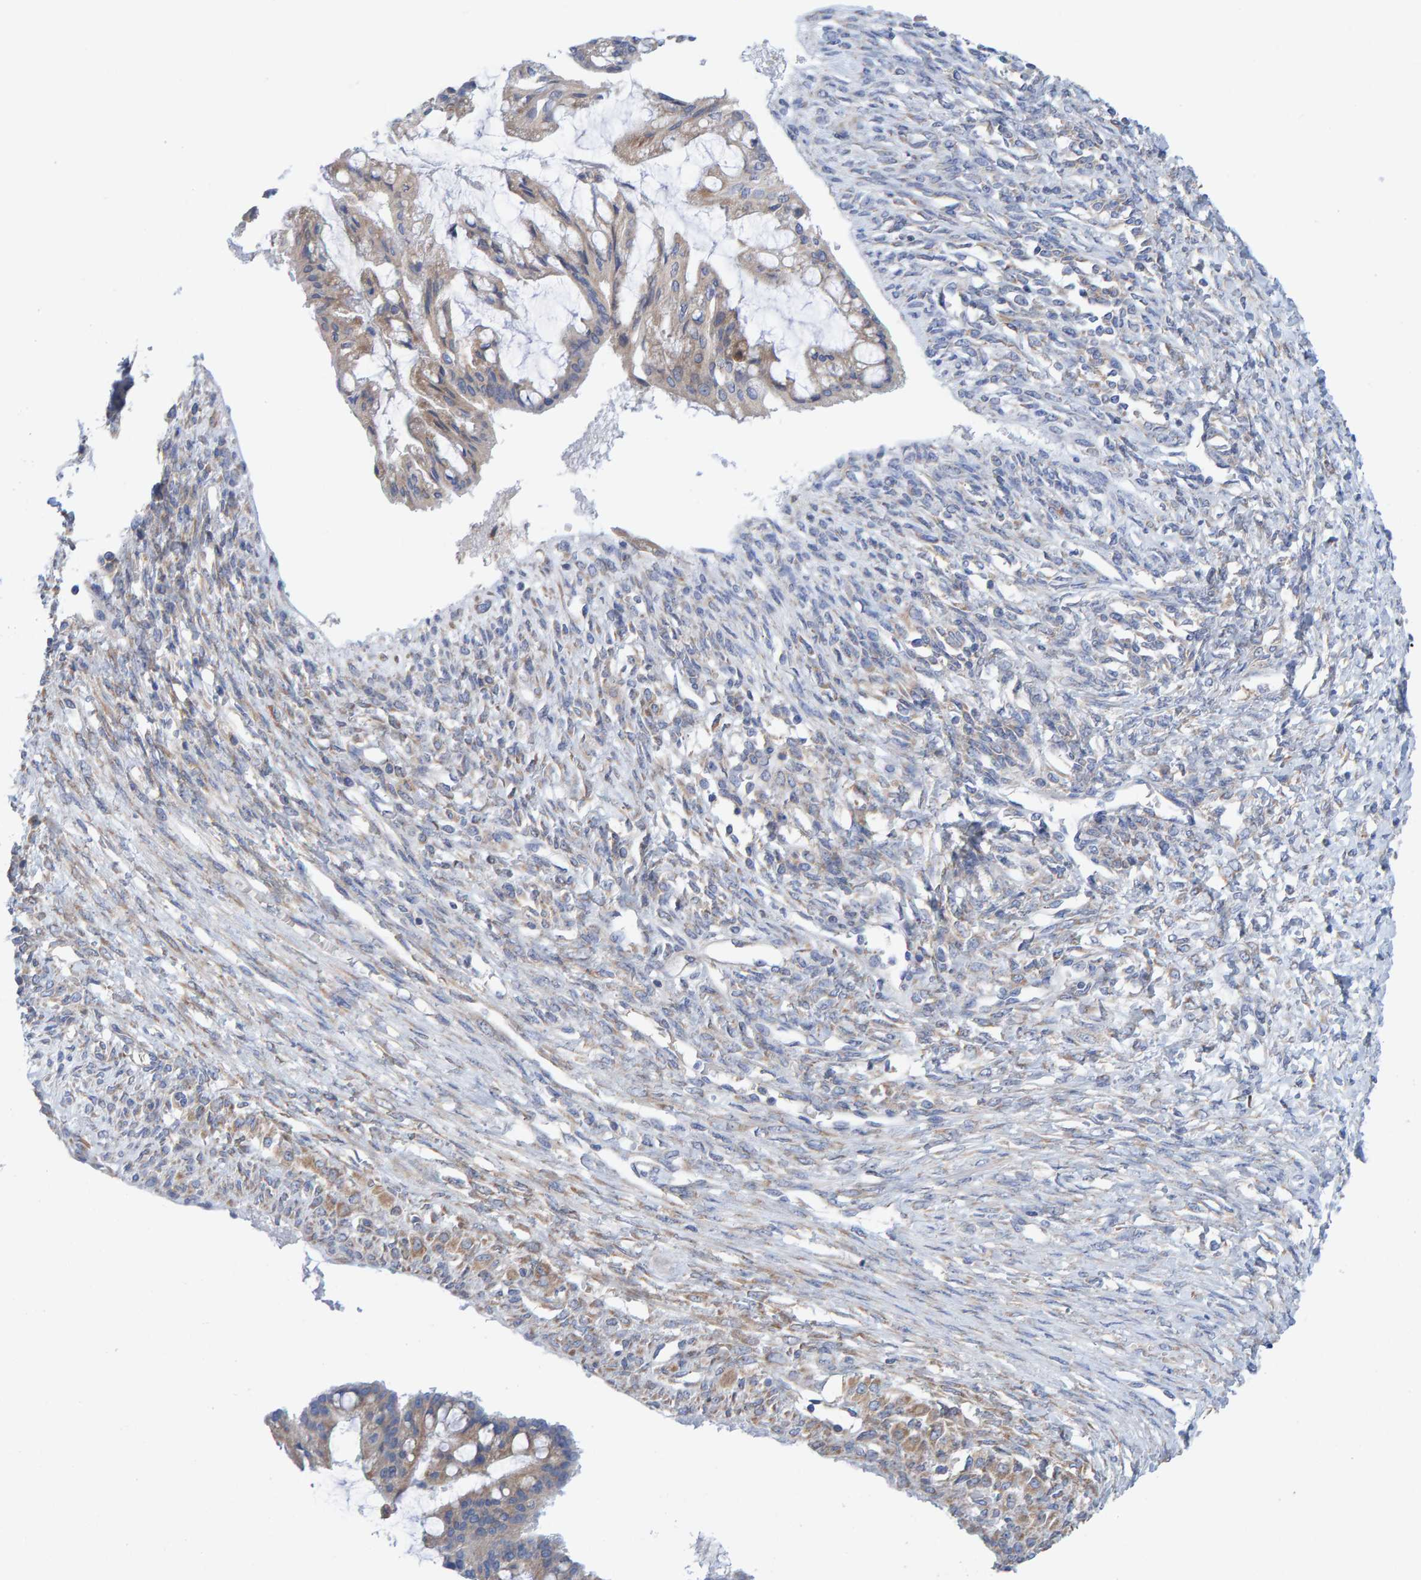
{"staining": {"intensity": "weak", "quantity": ">75%", "location": "cytoplasmic/membranous"}, "tissue": "ovarian cancer", "cell_type": "Tumor cells", "image_type": "cancer", "snomed": [{"axis": "morphology", "description": "Cystadenocarcinoma, mucinous, NOS"}, {"axis": "topography", "description": "Ovary"}], "caption": "There is low levels of weak cytoplasmic/membranous expression in tumor cells of ovarian cancer (mucinous cystadenocarcinoma), as demonstrated by immunohistochemical staining (brown color).", "gene": "CDK5RAP3", "patient": {"sex": "female", "age": 73}}